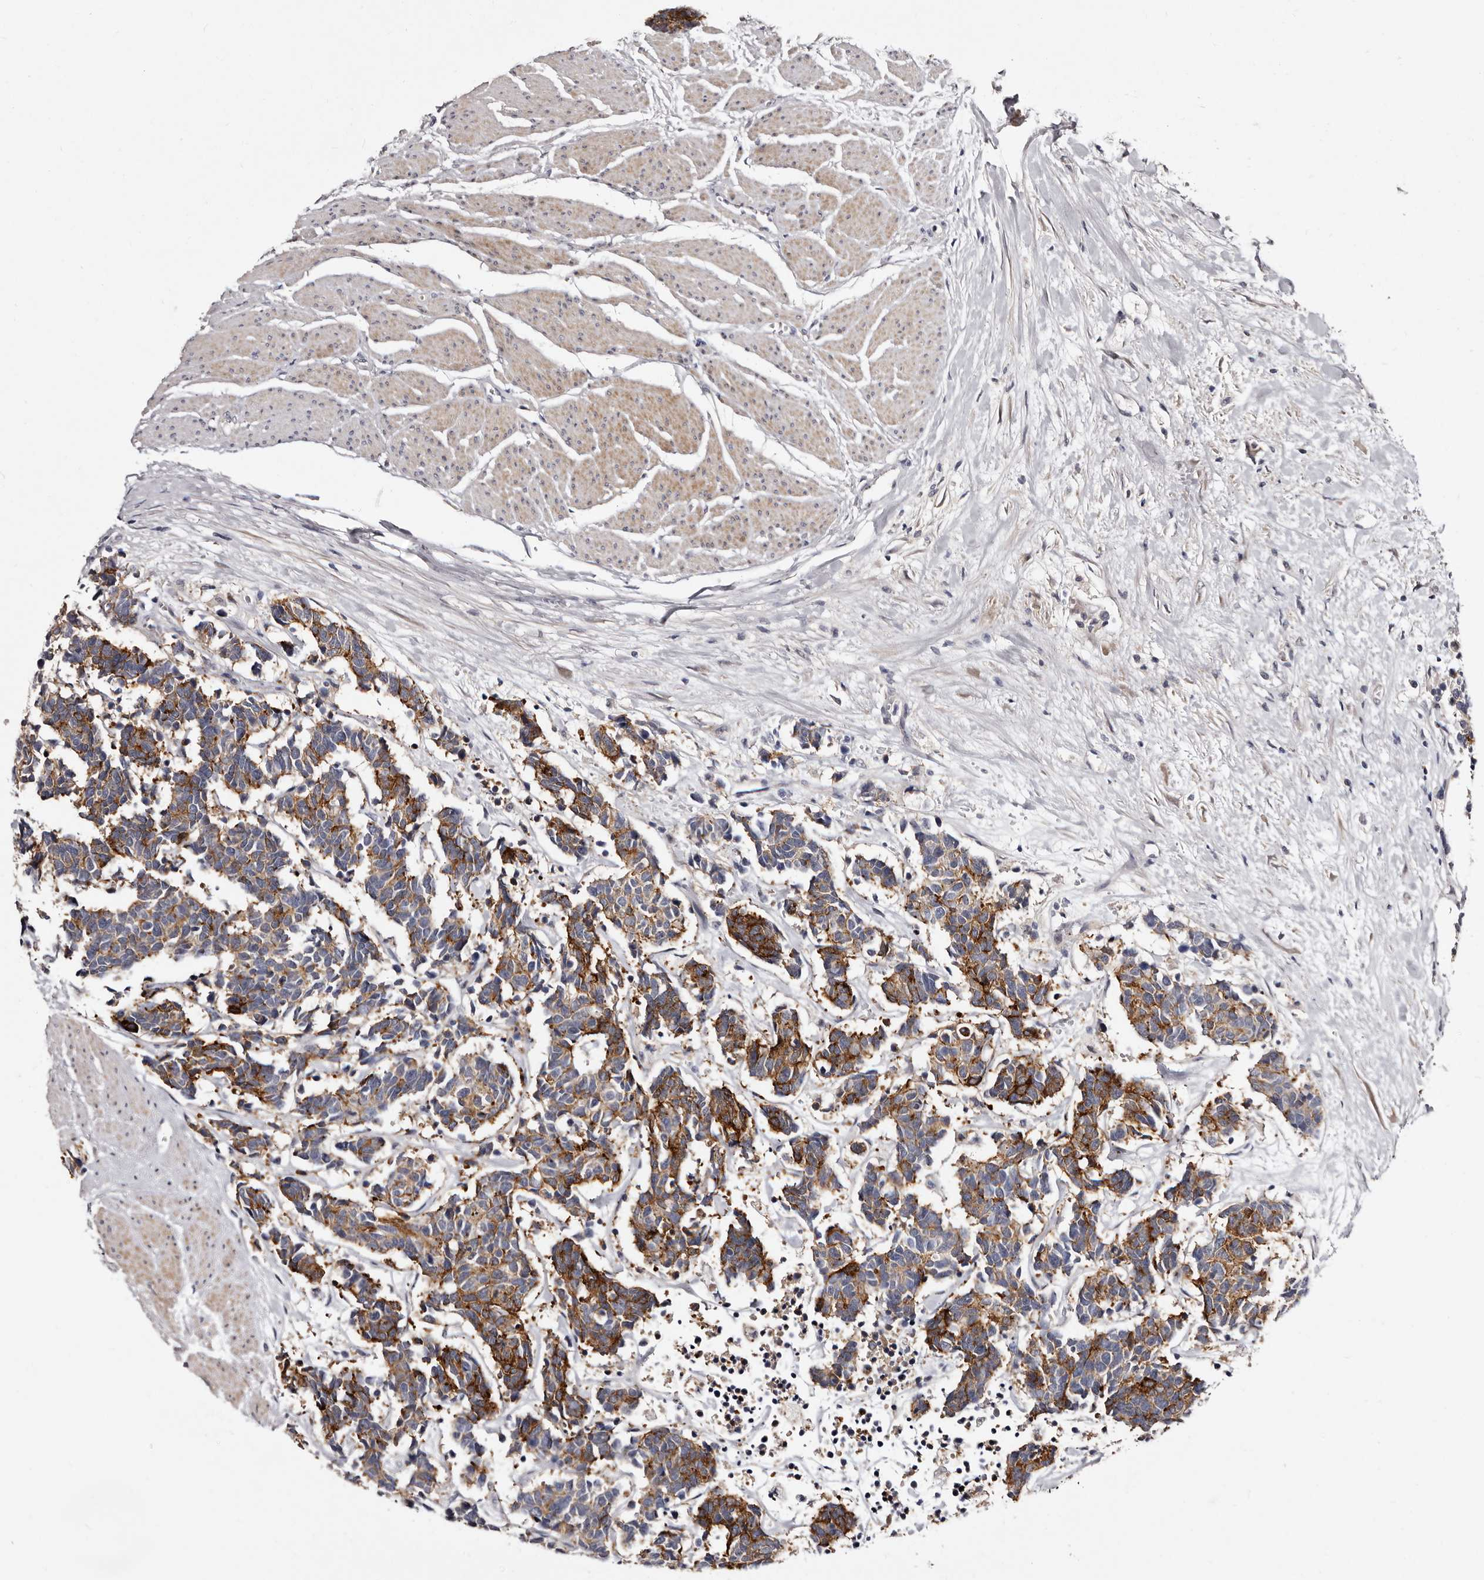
{"staining": {"intensity": "strong", "quantity": "25%-75%", "location": "cytoplasmic/membranous"}, "tissue": "carcinoid", "cell_type": "Tumor cells", "image_type": "cancer", "snomed": [{"axis": "morphology", "description": "Carcinoma, NOS"}, {"axis": "morphology", "description": "Carcinoid, malignant, NOS"}, {"axis": "topography", "description": "Urinary bladder"}], "caption": "Carcinoid stained with IHC exhibits strong cytoplasmic/membranous staining in about 25%-75% of tumor cells. Using DAB (3,3'-diaminobenzidine) (brown) and hematoxylin (blue) stains, captured at high magnification using brightfield microscopy.", "gene": "LANCL2", "patient": {"sex": "male", "age": 57}}